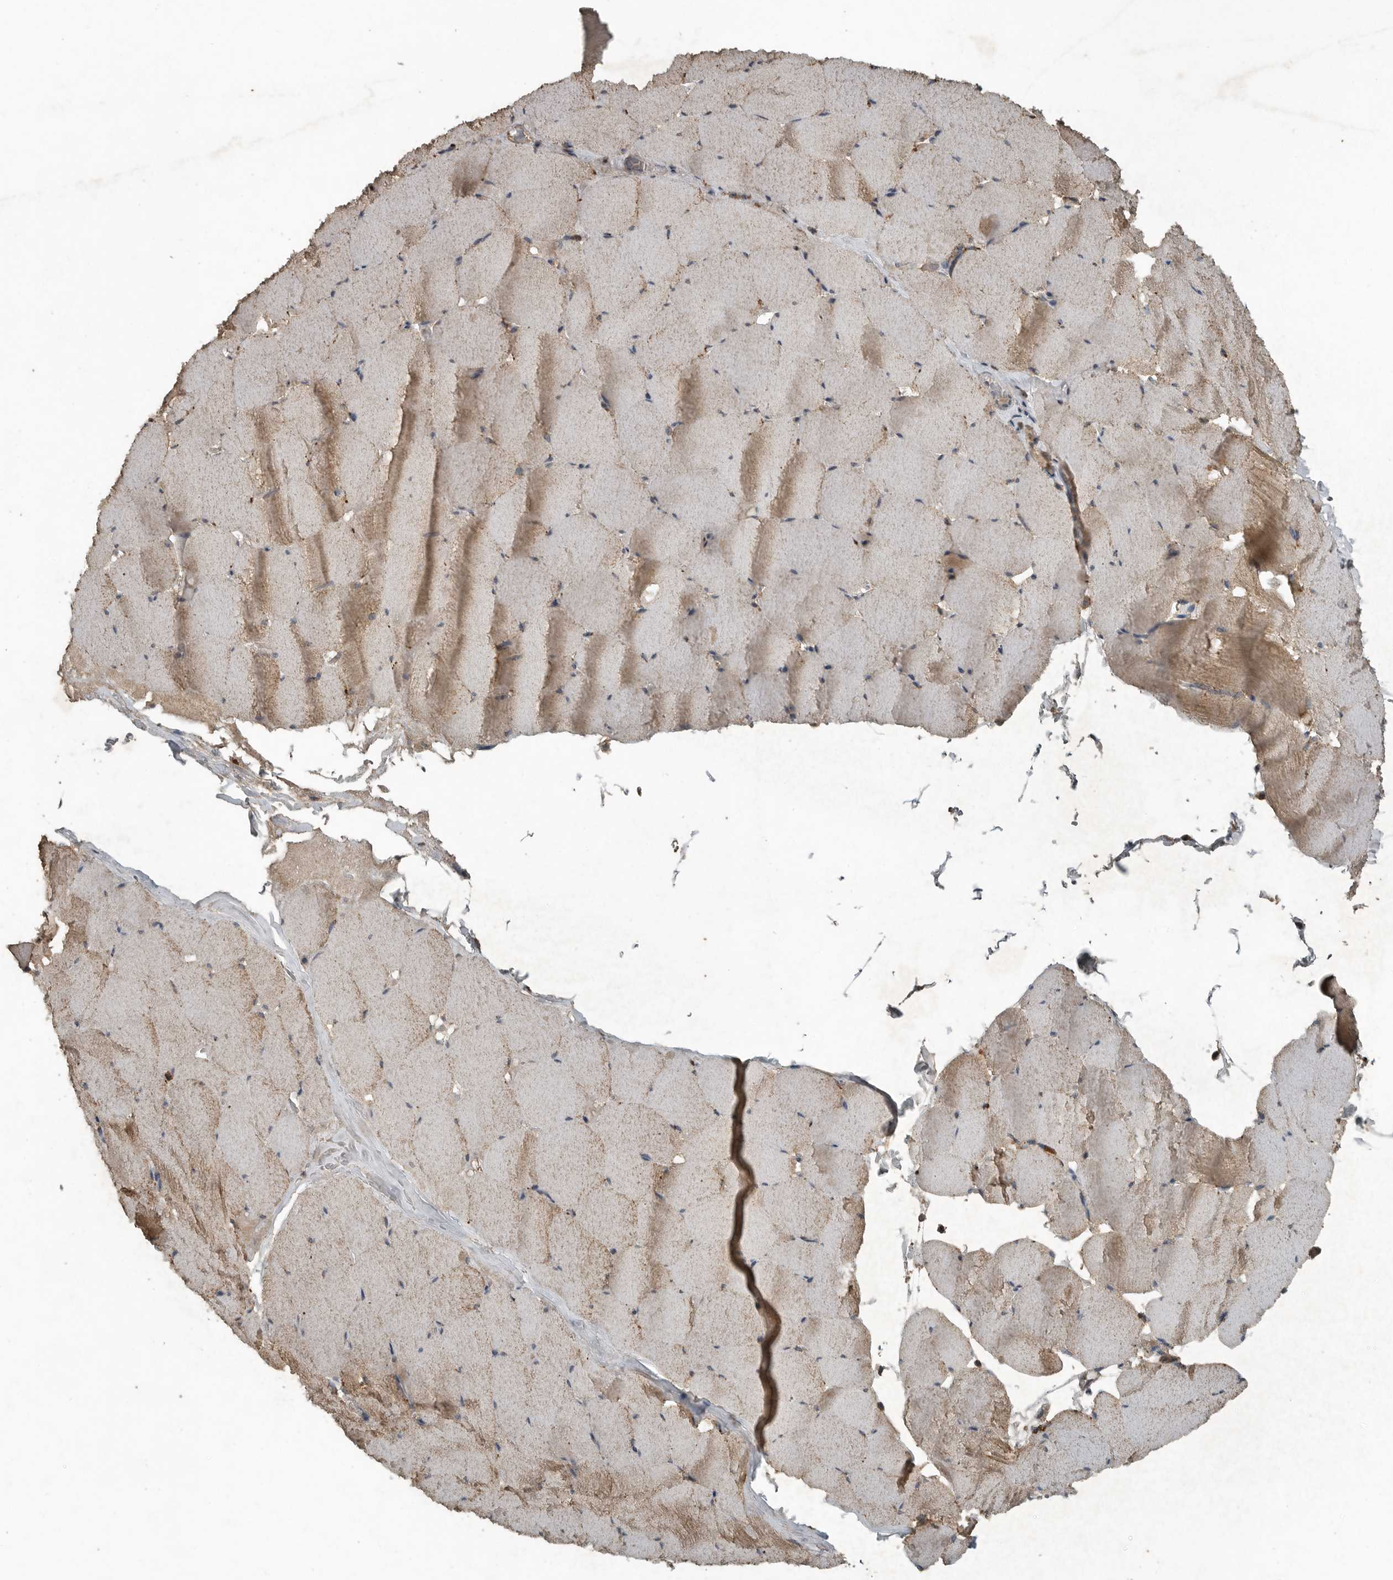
{"staining": {"intensity": "moderate", "quantity": "<25%", "location": "cytoplasmic/membranous"}, "tissue": "skeletal muscle", "cell_type": "Myocytes", "image_type": "normal", "snomed": [{"axis": "morphology", "description": "Normal tissue, NOS"}, {"axis": "topography", "description": "Skeletal muscle"}], "caption": "Immunohistochemistry (DAB (3,3'-diaminobenzidine)) staining of normal human skeletal muscle demonstrates moderate cytoplasmic/membranous protein staining in about <25% of myocytes. Ihc stains the protein of interest in brown and the nuclei are stained blue.", "gene": "IL6ST", "patient": {"sex": "male", "age": 62}}